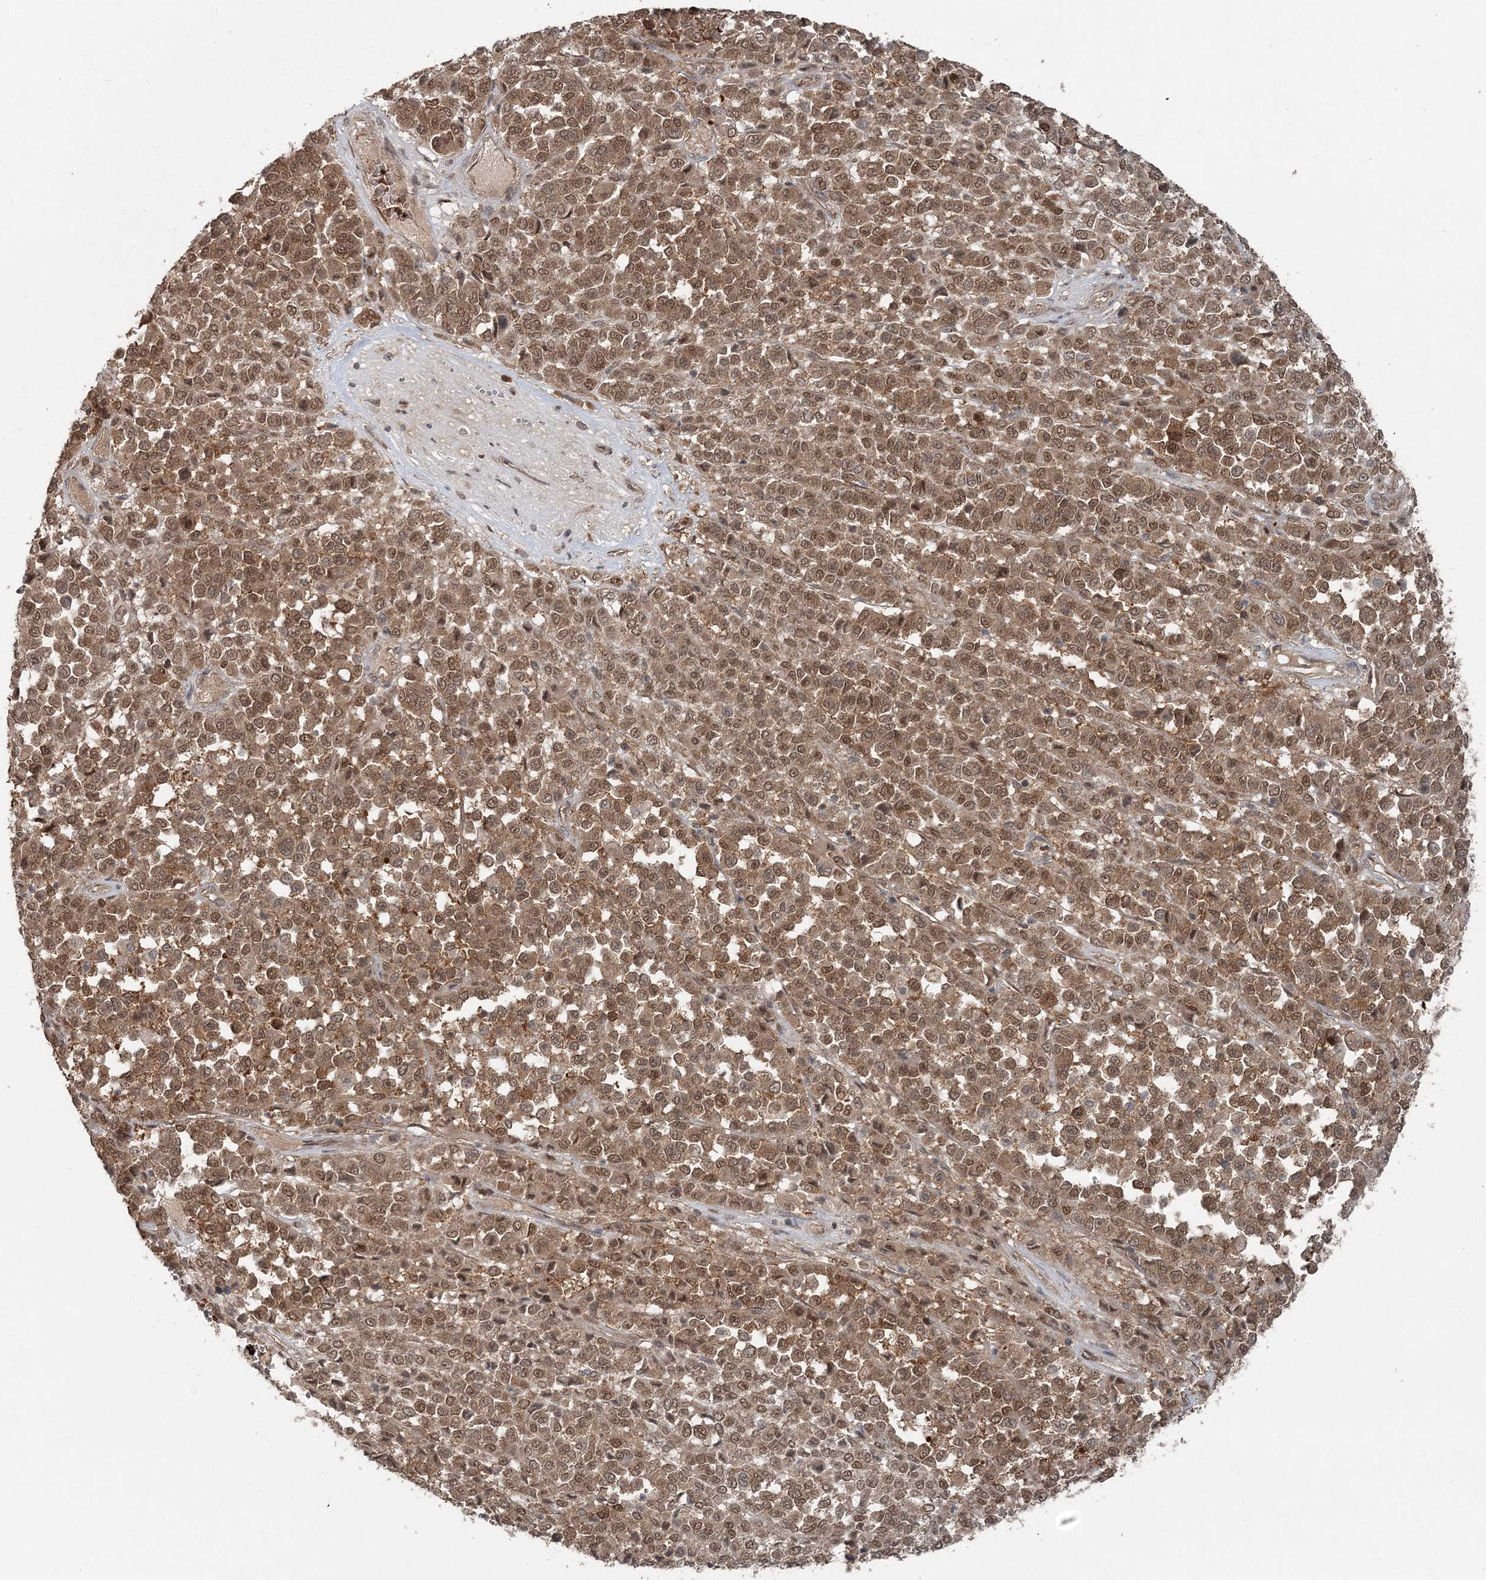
{"staining": {"intensity": "moderate", "quantity": ">75%", "location": "cytoplasmic/membranous,nuclear"}, "tissue": "melanoma", "cell_type": "Tumor cells", "image_type": "cancer", "snomed": [{"axis": "morphology", "description": "Malignant melanoma, Metastatic site"}, {"axis": "topography", "description": "Pancreas"}], "caption": "Protein staining of malignant melanoma (metastatic site) tissue exhibits moderate cytoplasmic/membranous and nuclear staining in approximately >75% of tumor cells.", "gene": "FBXL17", "patient": {"sex": "female", "age": 30}}